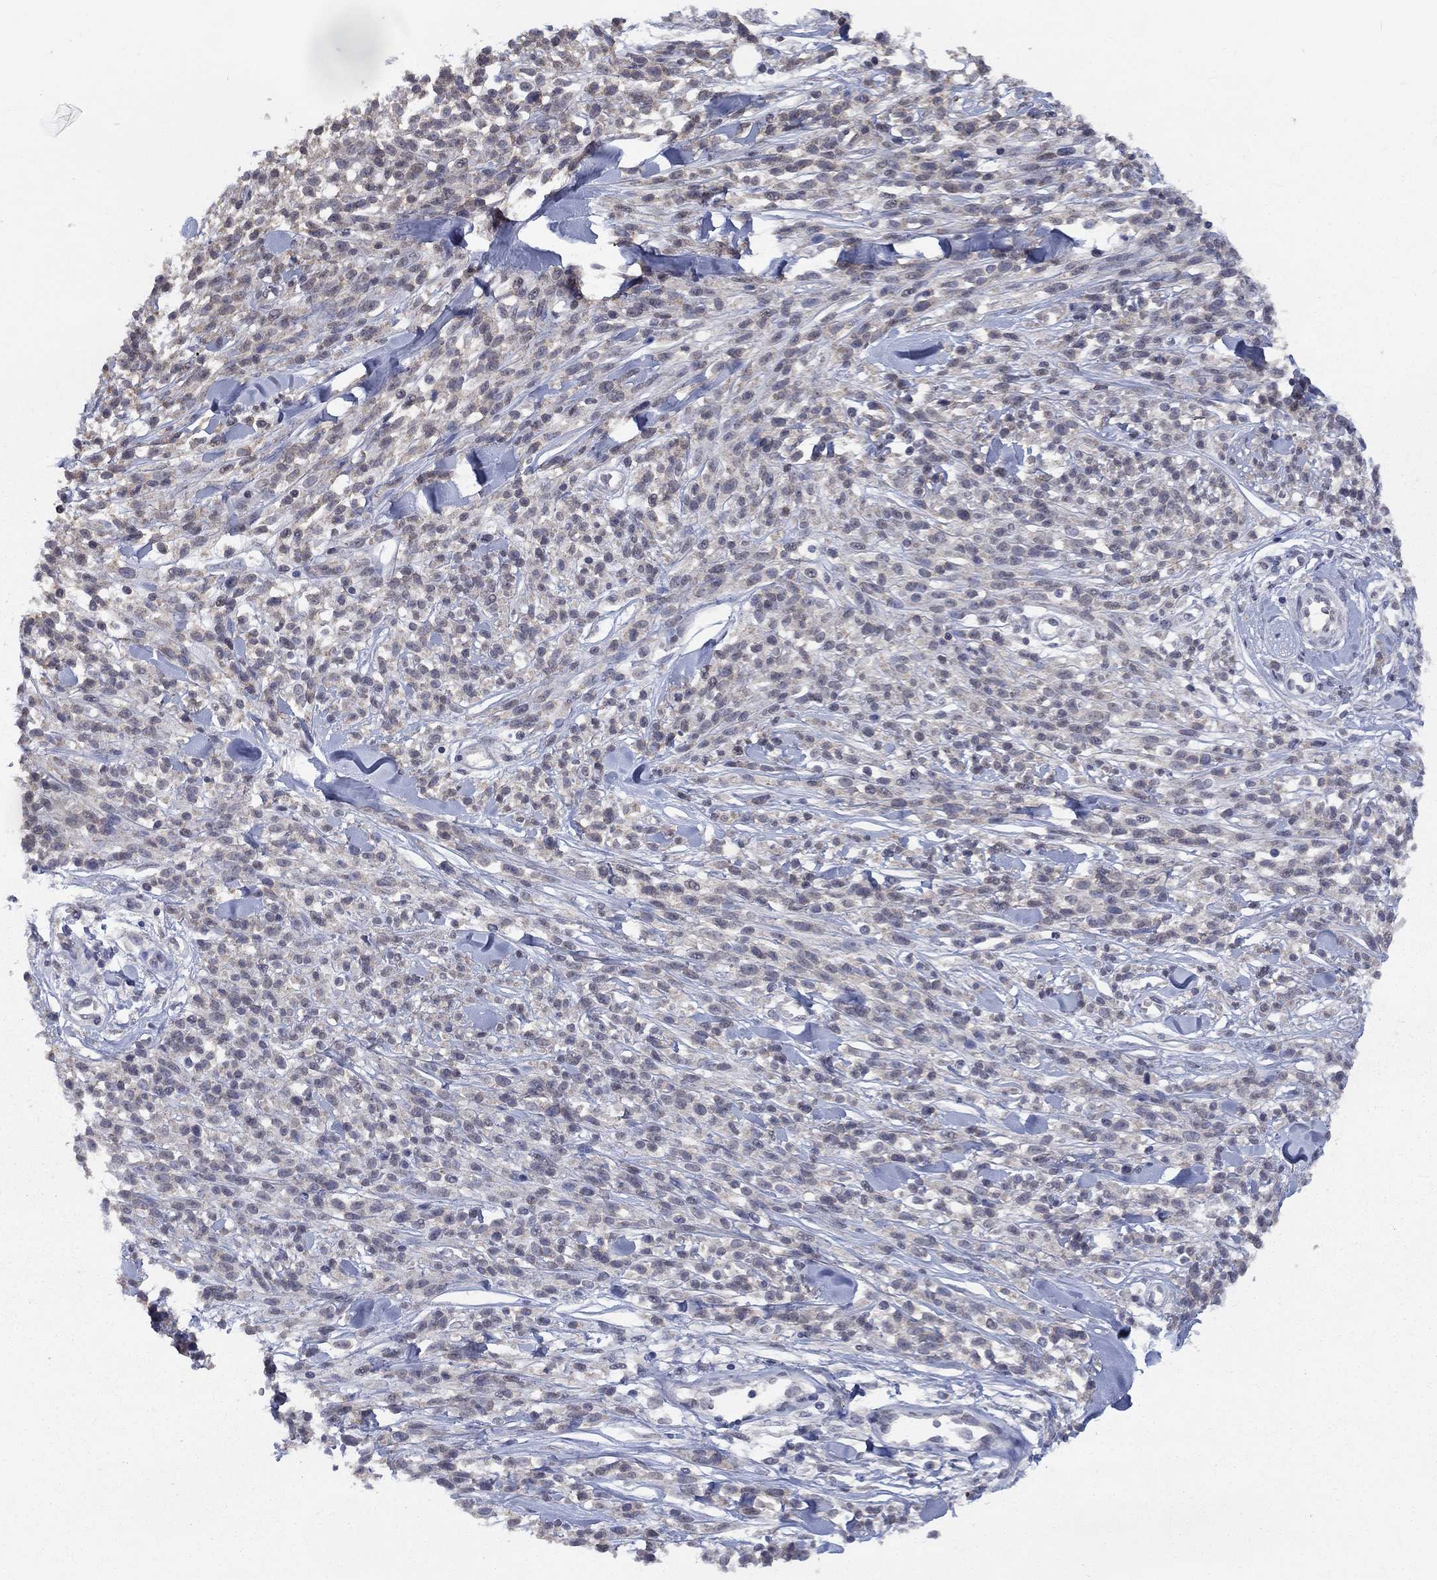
{"staining": {"intensity": "negative", "quantity": "none", "location": "none"}, "tissue": "melanoma", "cell_type": "Tumor cells", "image_type": "cancer", "snomed": [{"axis": "morphology", "description": "Malignant melanoma, NOS"}, {"axis": "topography", "description": "Skin"}, {"axis": "topography", "description": "Skin of trunk"}], "caption": "This histopathology image is of malignant melanoma stained with immunohistochemistry (IHC) to label a protein in brown with the nuclei are counter-stained blue. There is no positivity in tumor cells.", "gene": "SPATA33", "patient": {"sex": "male", "age": 74}}